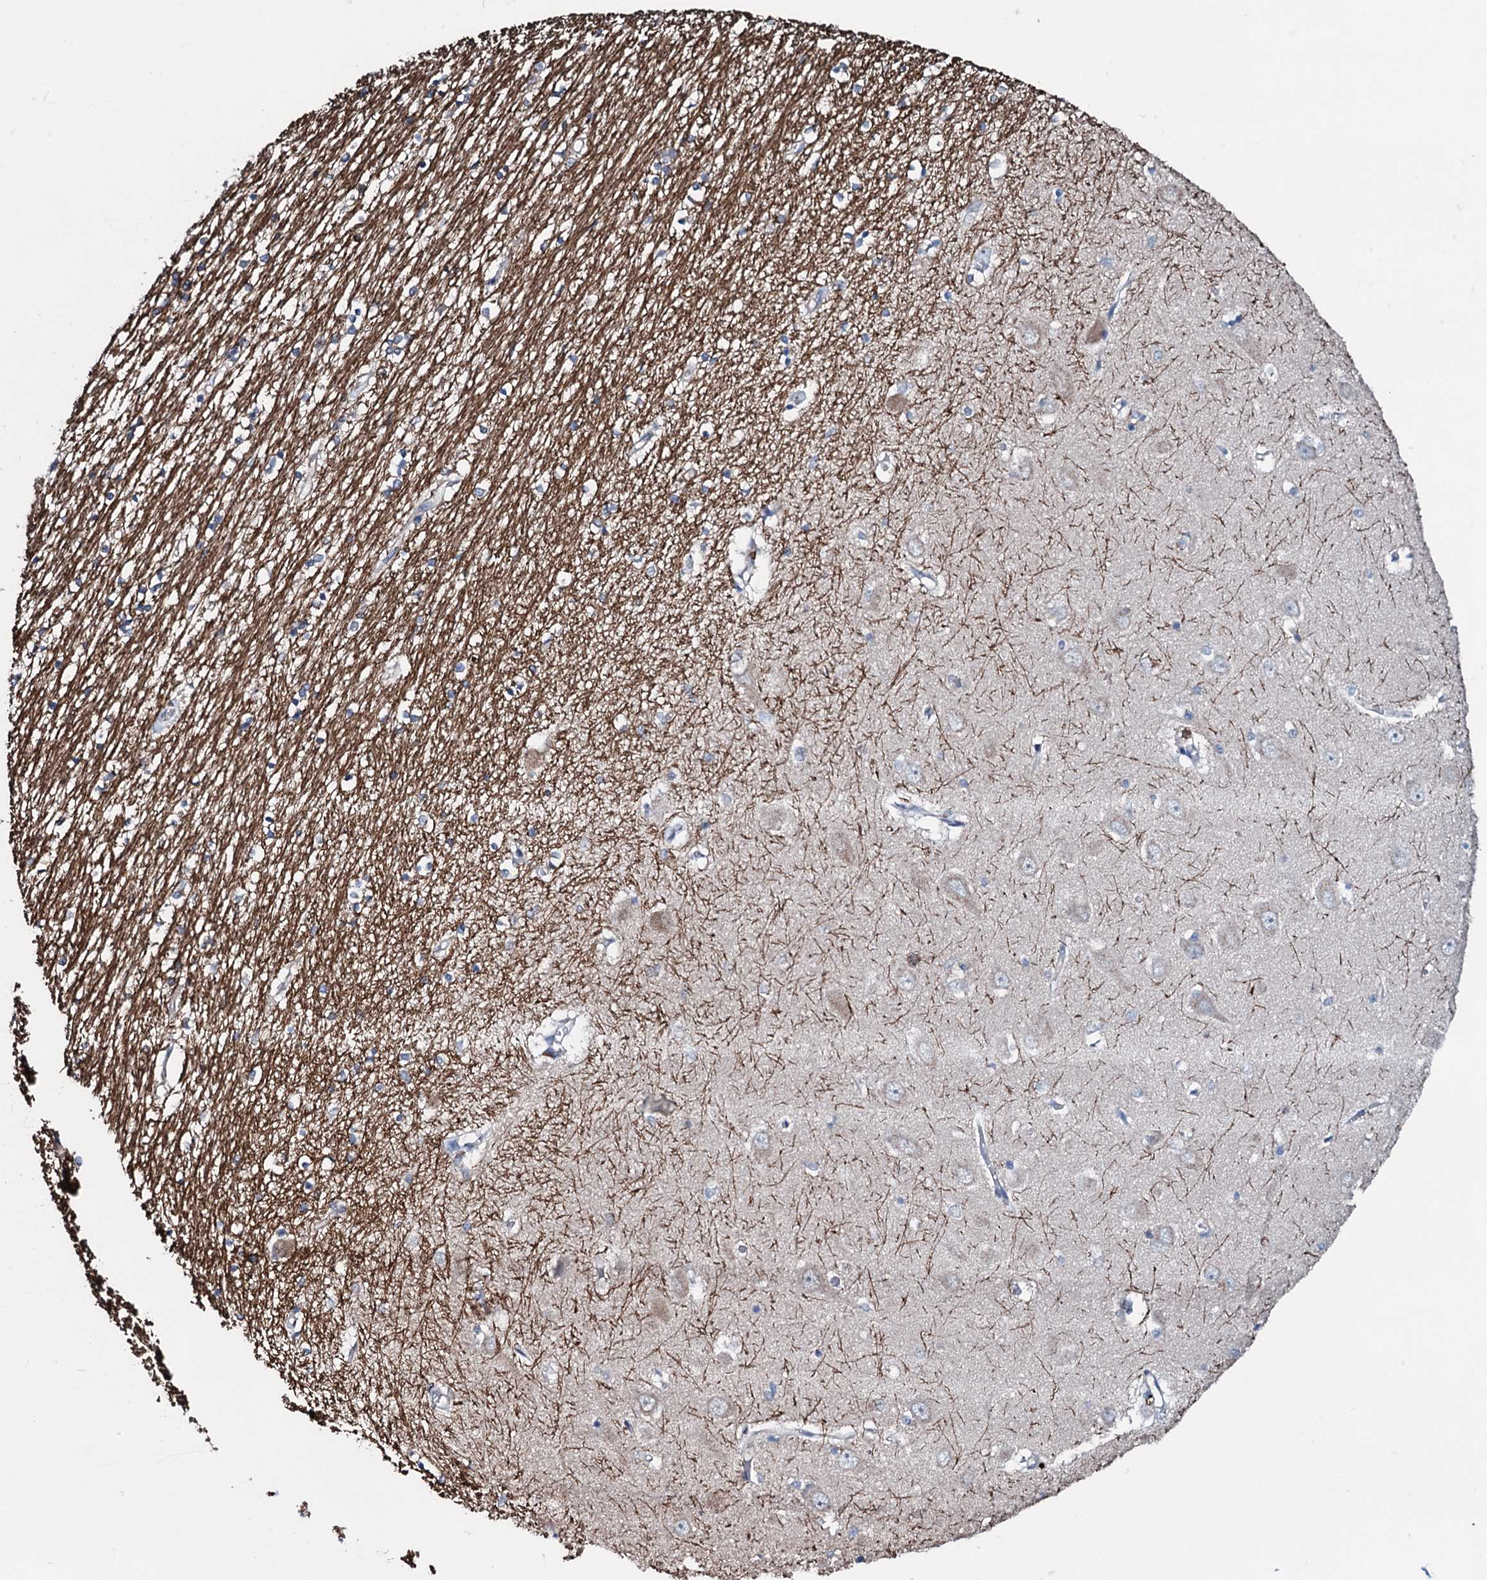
{"staining": {"intensity": "negative", "quantity": "none", "location": "none"}, "tissue": "hippocampus", "cell_type": "Glial cells", "image_type": "normal", "snomed": [{"axis": "morphology", "description": "Normal tissue, NOS"}, {"axis": "topography", "description": "Hippocampus"}], "caption": "This histopathology image is of benign hippocampus stained with immunohistochemistry (IHC) to label a protein in brown with the nuclei are counter-stained blue. There is no expression in glial cells.", "gene": "OGFOD2", "patient": {"sex": "male", "age": 70}}